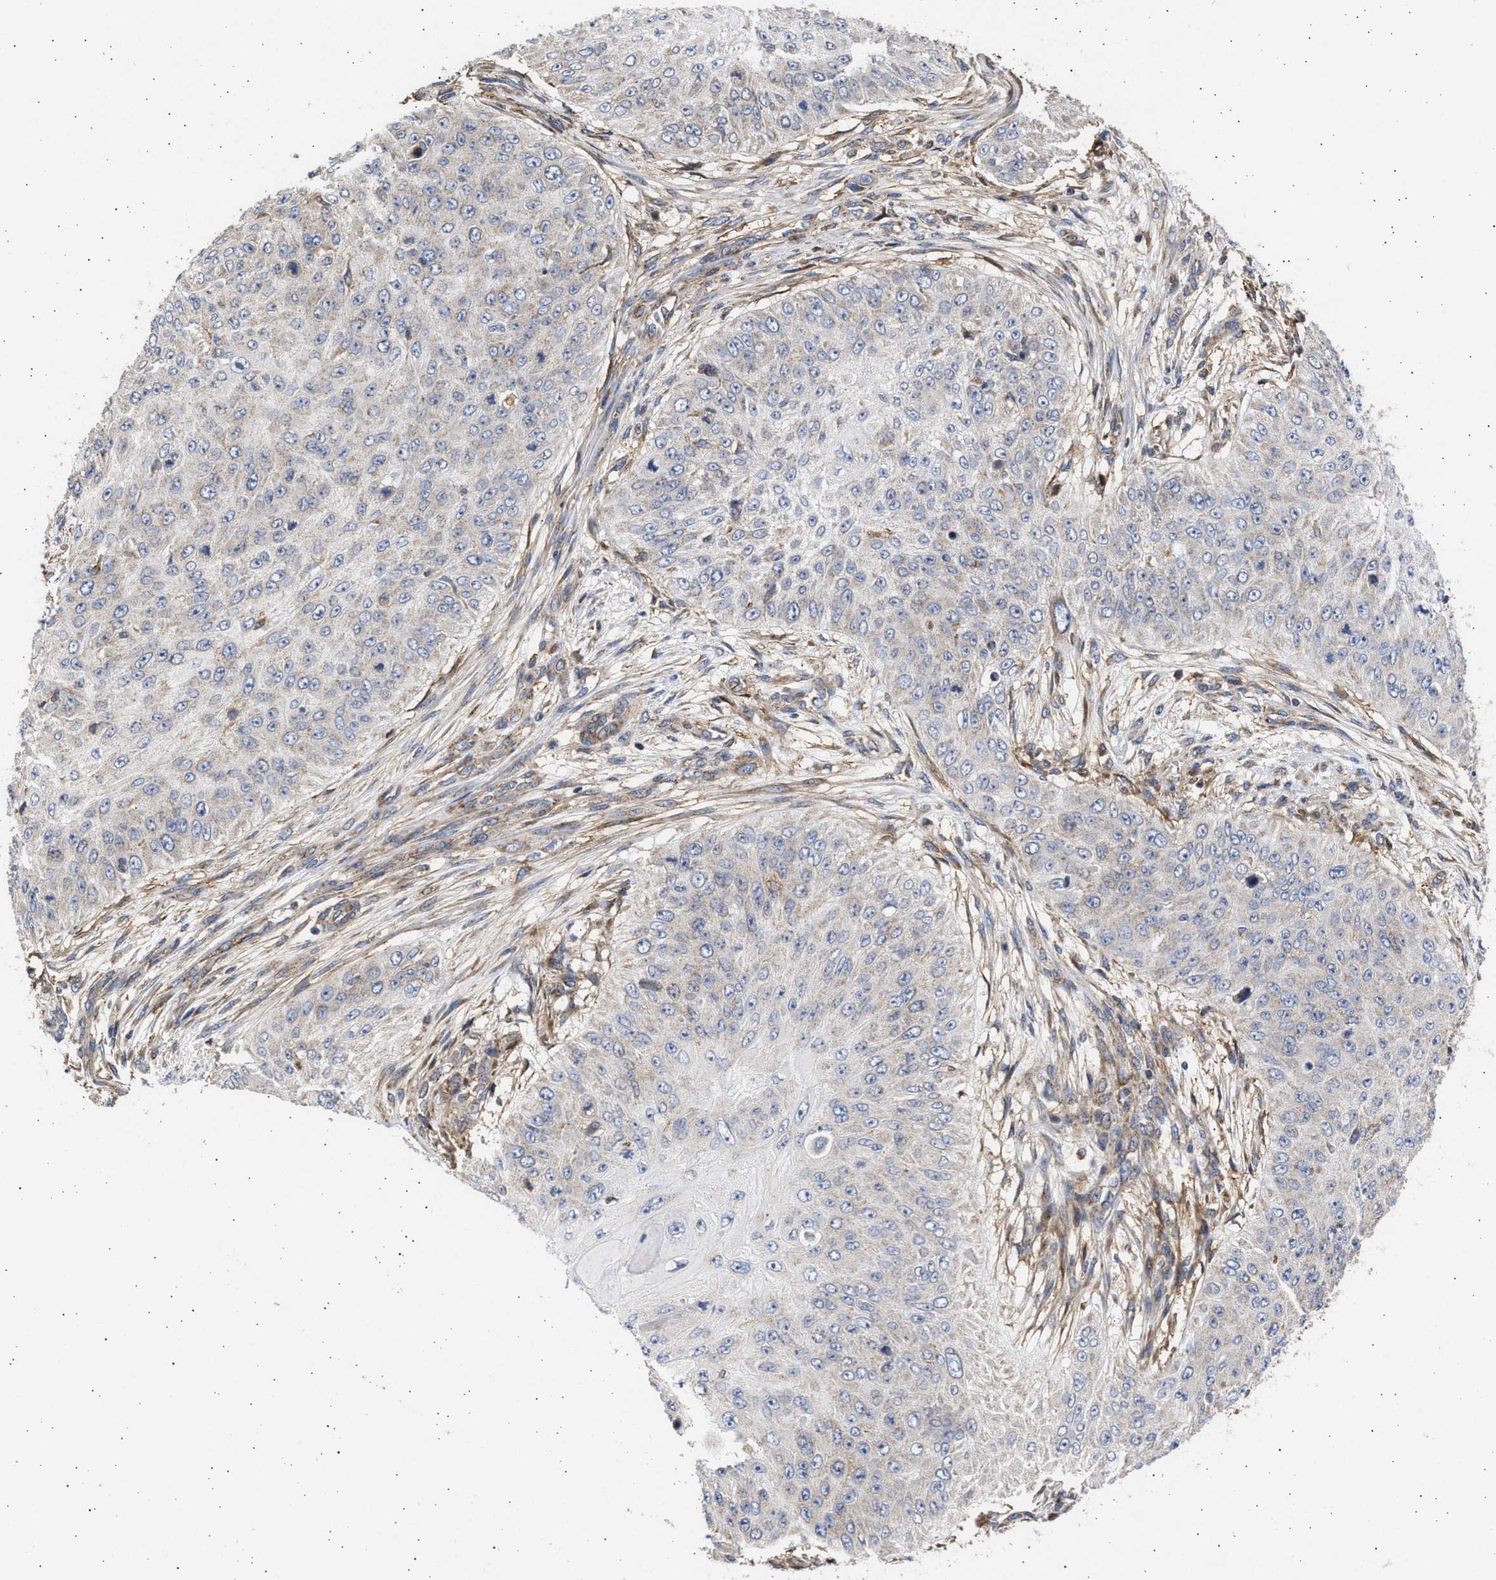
{"staining": {"intensity": "negative", "quantity": "none", "location": "none"}, "tissue": "skin cancer", "cell_type": "Tumor cells", "image_type": "cancer", "snomed": [{"axis": "morphology", "description": "Squamous cell carcinoma, NOS"}, {"axis": "topography", "description": "Skin"}], "caption": "Tumor cells show no significant protein expression in squamous cell carcinoma (skin).", "gene": "TTC19", "patient": {"sex": "female", "age": 80}}